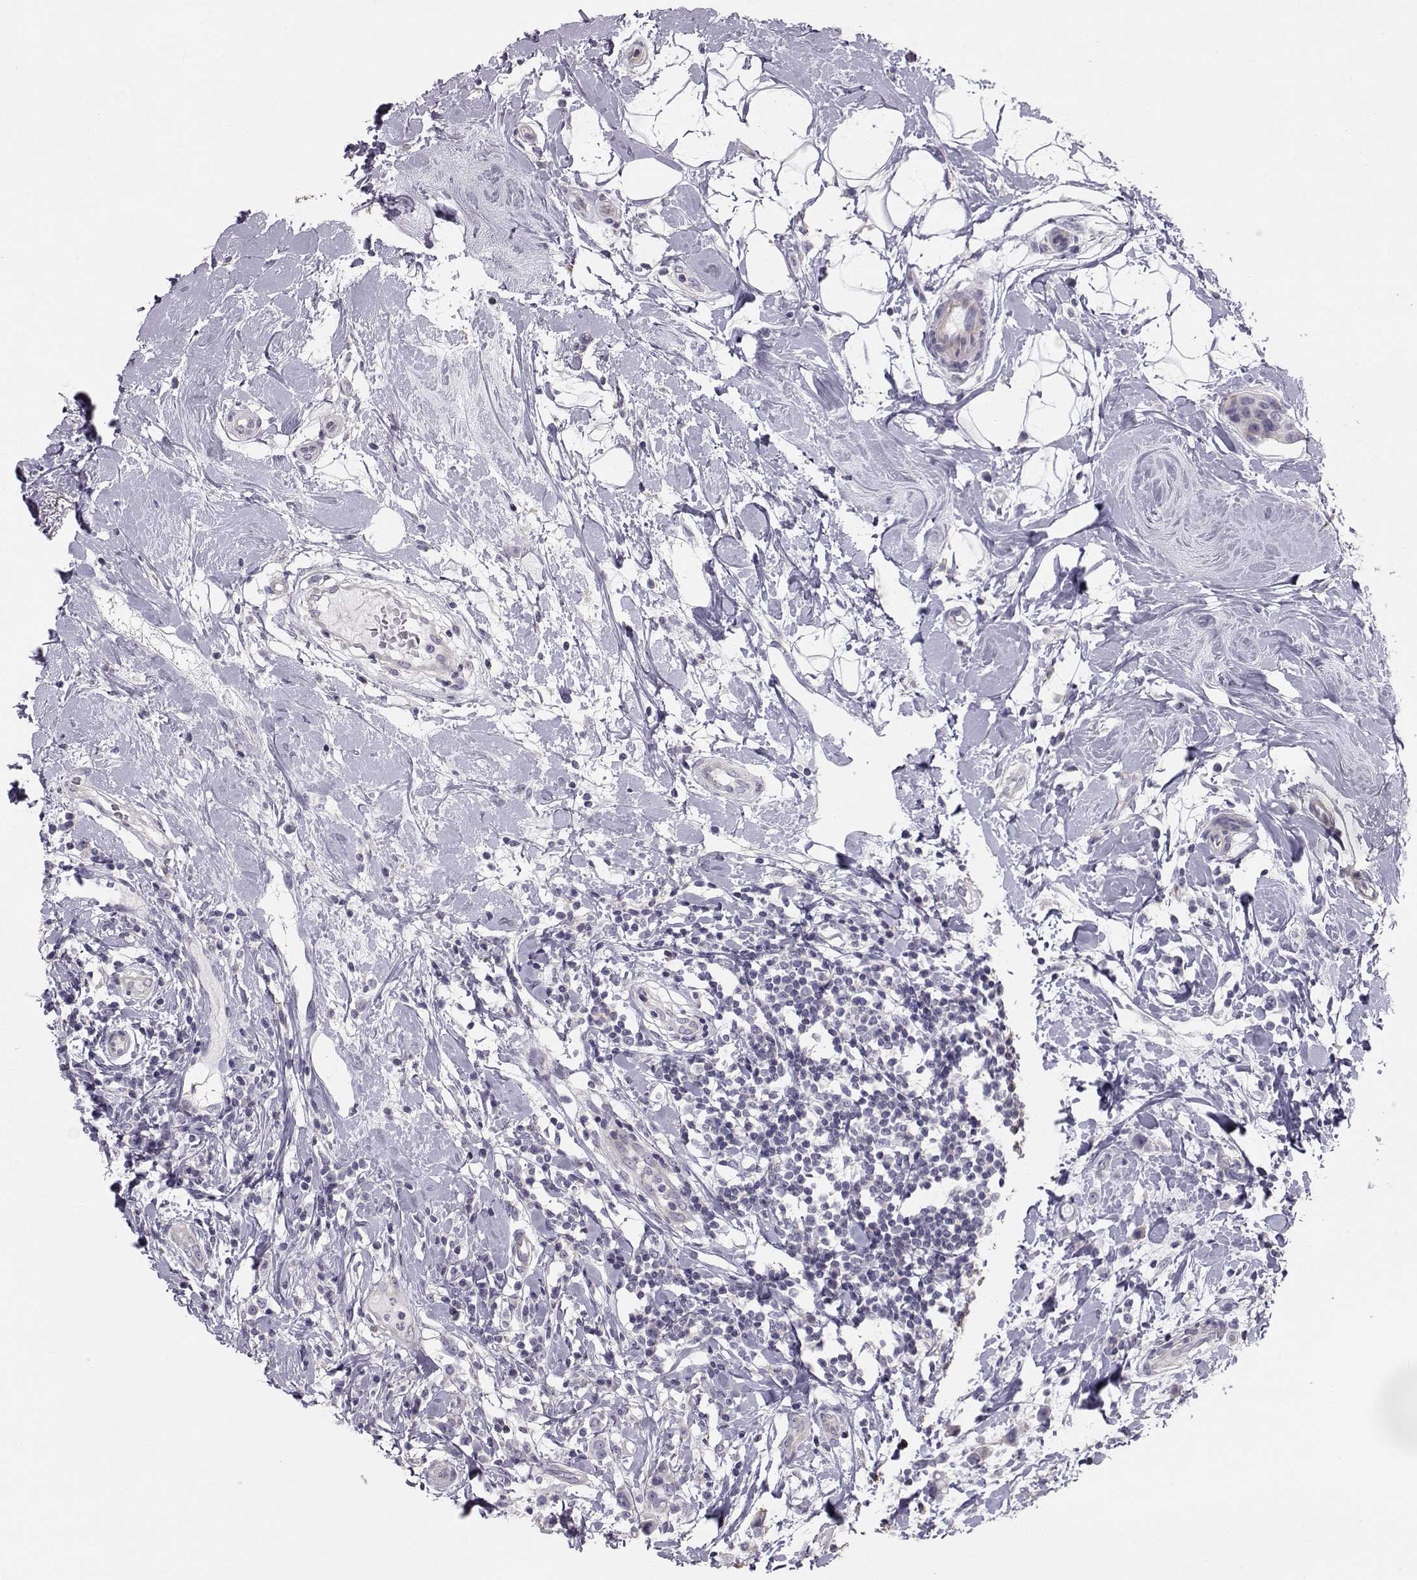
{"staining": {"intensity": "negative", "quantity": "none", "location": "none"}, "tissue": "breast cancer", "cell_type": "Tumor cells", "image_type": "cancer", "snomed": [{"axis": "morphology", "description": "Duct carcinoma"}, {"axis": "topography", "description": "Breast"}], "caption": "Immunohistochemistry (IHC) of human breast infiltrating ductal carcinoma reveals no staining in tumor cells.", "gene": "GARIN3", "patient": {"sex": "female", "age": 27}}